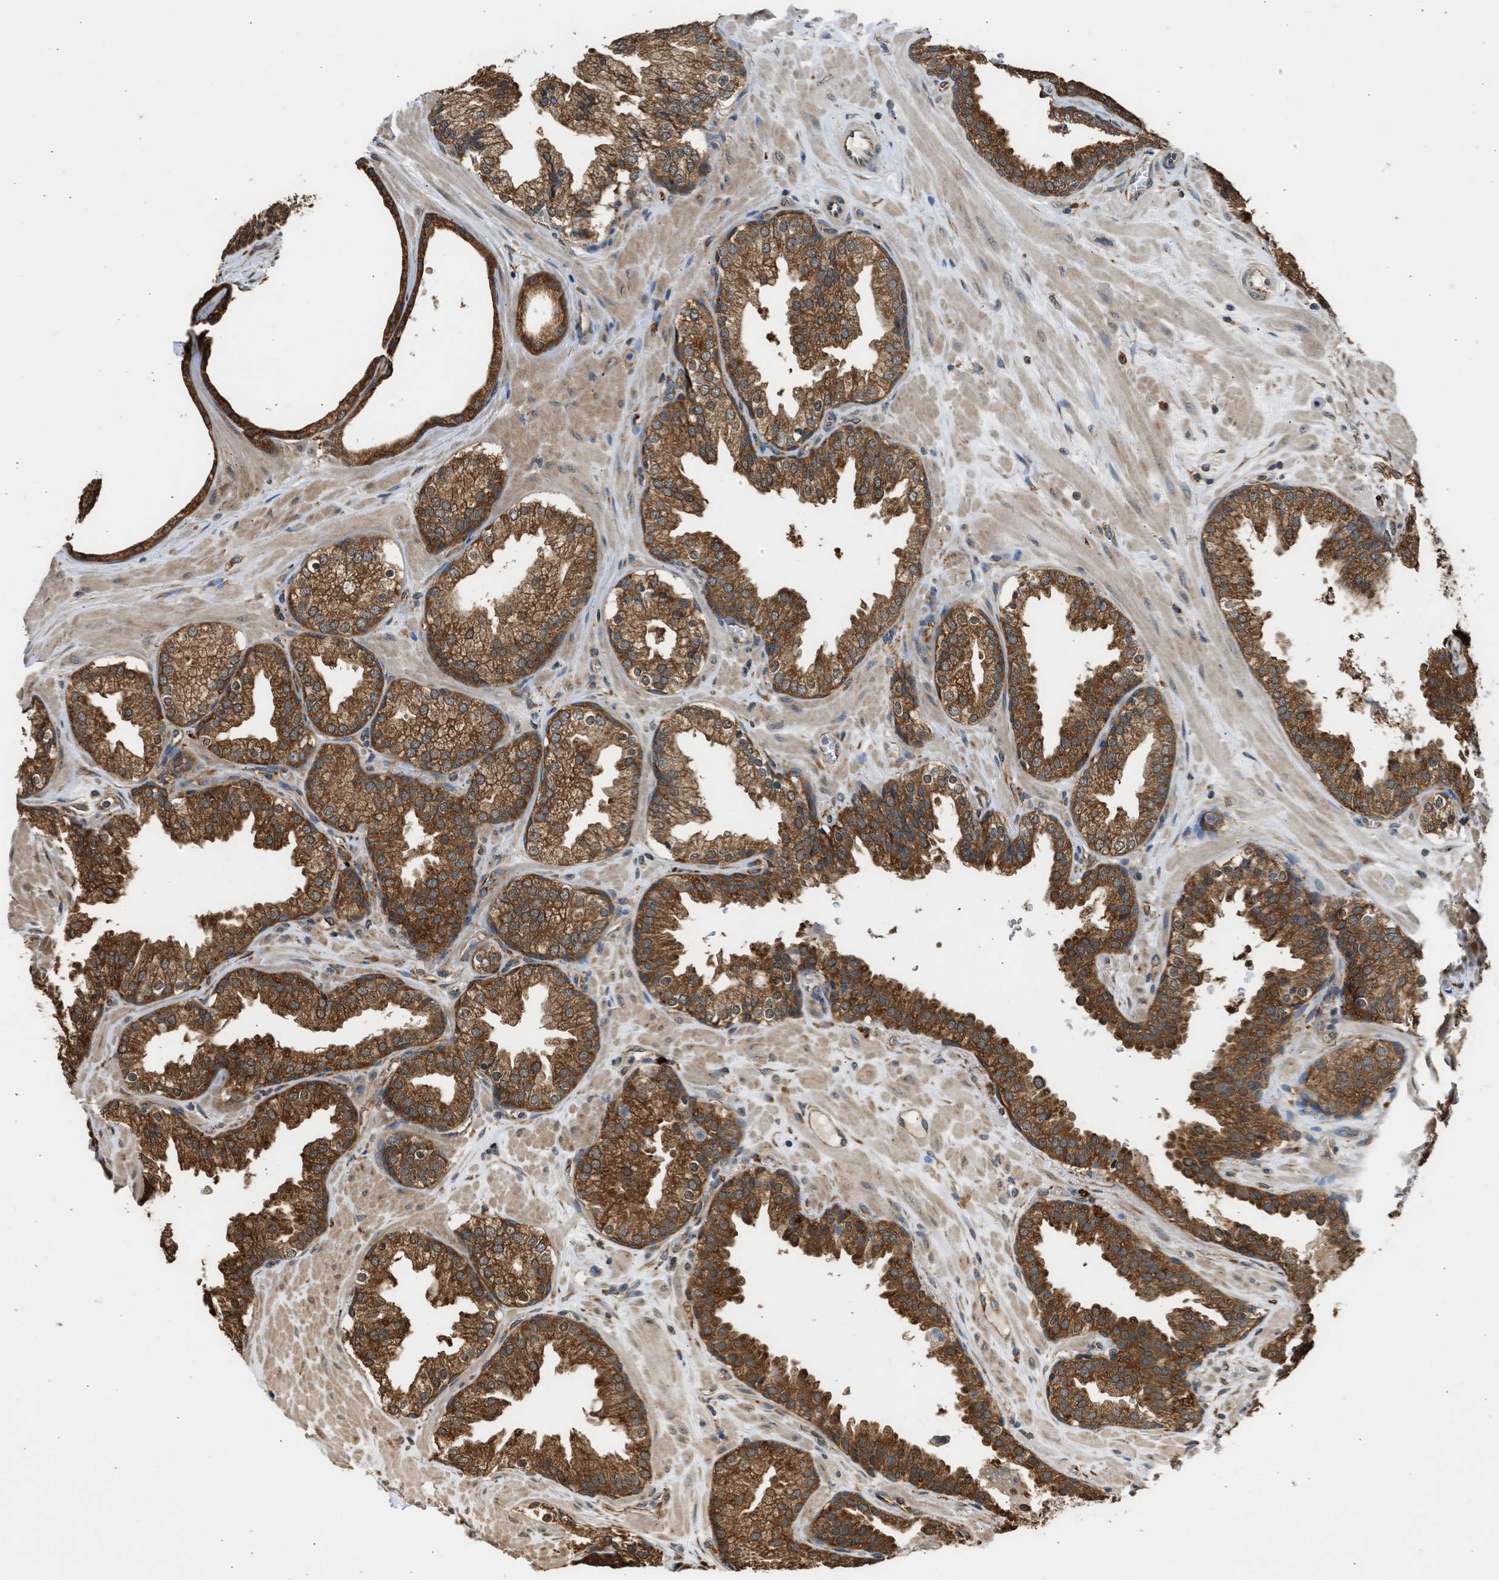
{"staining": {"intensity": "strong", "quantity": ">75%", "location": "cytoplasmic/membranous"}, "tissue": "prostate", "cell_type": "Glandular cells", "image_type": "normal", "snomed": [{"axis": "morphology", "description": "Normal tissue, NOS"}, {"axis": "topography", "description": "Prostate"}], "caption": "Immunohistochemical staining of normal prostate demonstrates high levels of strong cytoplasmic/membranous positivity in about >75% of glandular cells. The staining was performed using DAB, with brown indicating positive protein expression. Nuclei are stained blue with hematoxylin.", "gene": "SLC36A4", "patient": {"sex": "male", "age": 51}}